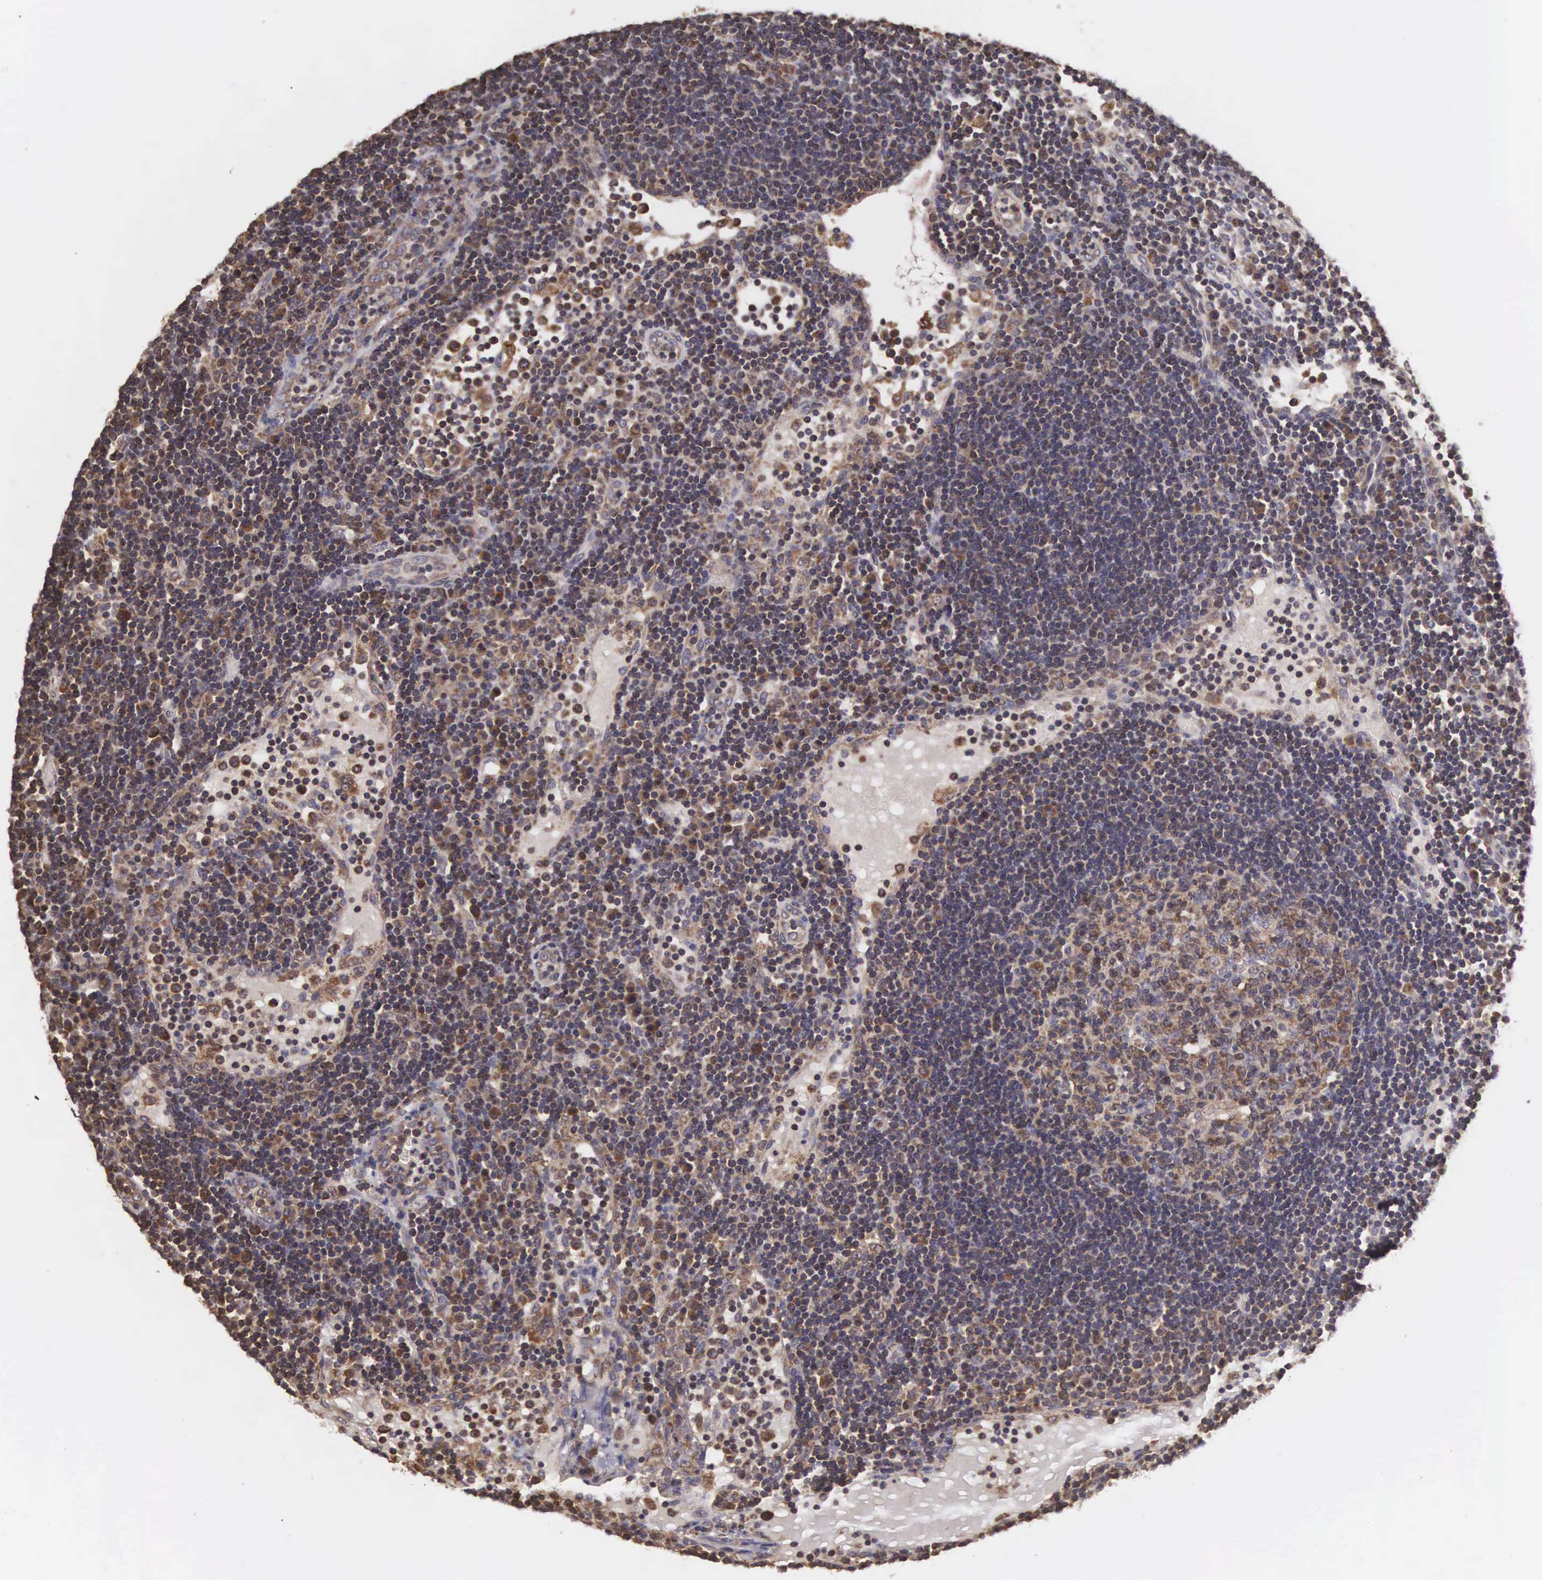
{"staining": {"intensity": "strong", "quantity": "25%-75%", "location": "cytoplasmic/membranous"}, "tissue": "lymph node", "cell_type": "Germinal center cells", "image_type": "normal", "snomed": [{"axis": "morphology", "description": "Normal tissue, NOS"}, {"axis": "topography", "description": "Lymph node"}], "caption": "Immunohistochemistry (IHC) (DAB (3,3'-diaminobenzidine)) staining of normal lymph node reveals strong cytoplasmic/membranous protein staining in approximately 25%-75% of germinal center cells. The staining was performed using DAB (3,3'-diaminobenzidine), with brown indicating positive protein expression. Nuclei are stained blue with hematoxylin.", "gene": "DHRS1", "patient": {"sex": "male", "age": 54}}